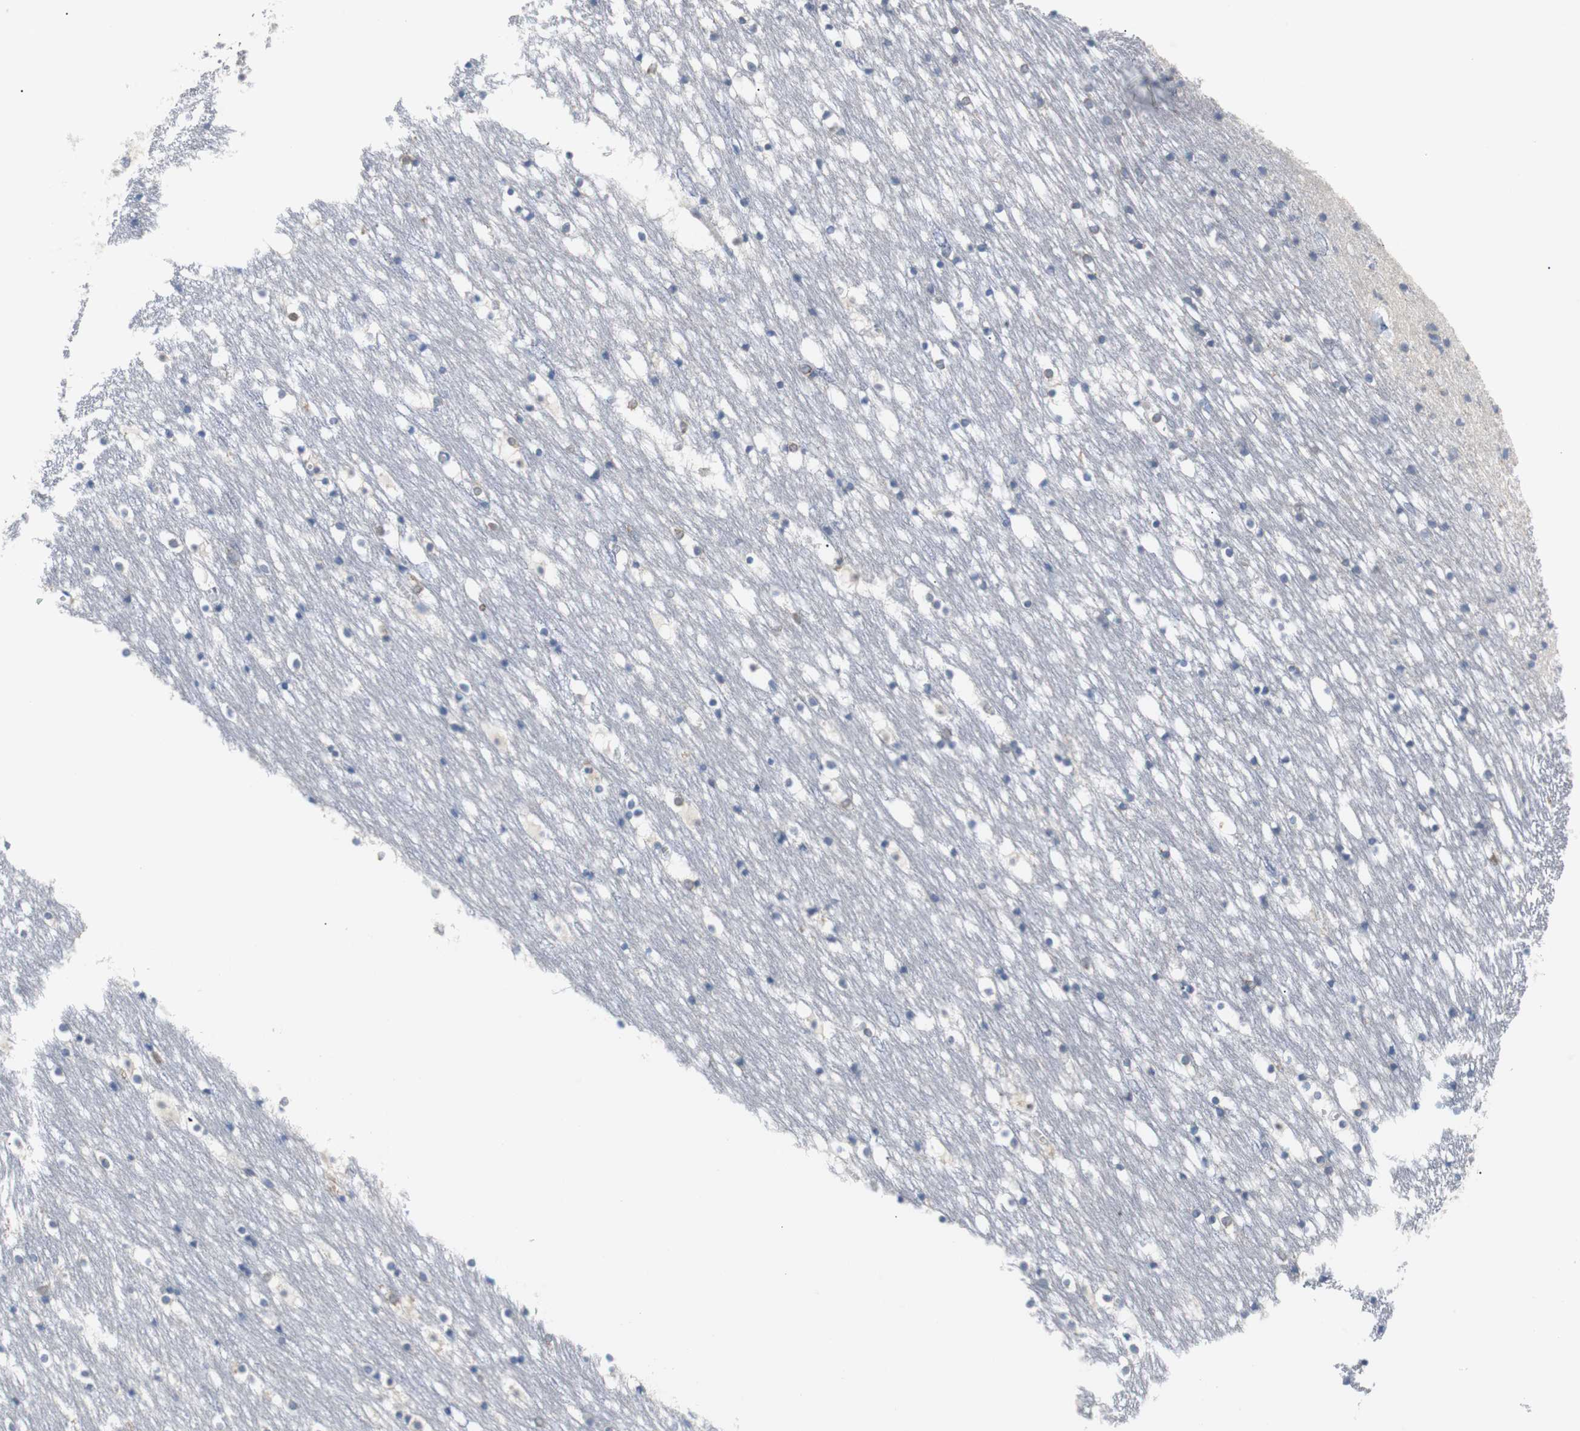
{"staining": {"intensity": "weak", "quantity": "<25%", "location": "cytoplasmic/membranous"}, "tissue": "caudate", "cell_type": "Glial cells", "image_type": "normal", "snomed": [{"axis": "morphology", "description": "Normal tissue, NOS"}, {"axis": "topography", "description": "Lateral ventricle wall"}], "caption": "Immunohistochemical staining of normal caudate shows no significant positivity in glial cells. Brightfield microscopy of immunohistochemistry (IHC) stained with DAB (3,3'-diaminobenzidine) (brown) and hematoxylin (blue), captured at high magnification.", "gene": "TSC22D4", "patient": {"sex": "male", "age": 45}}